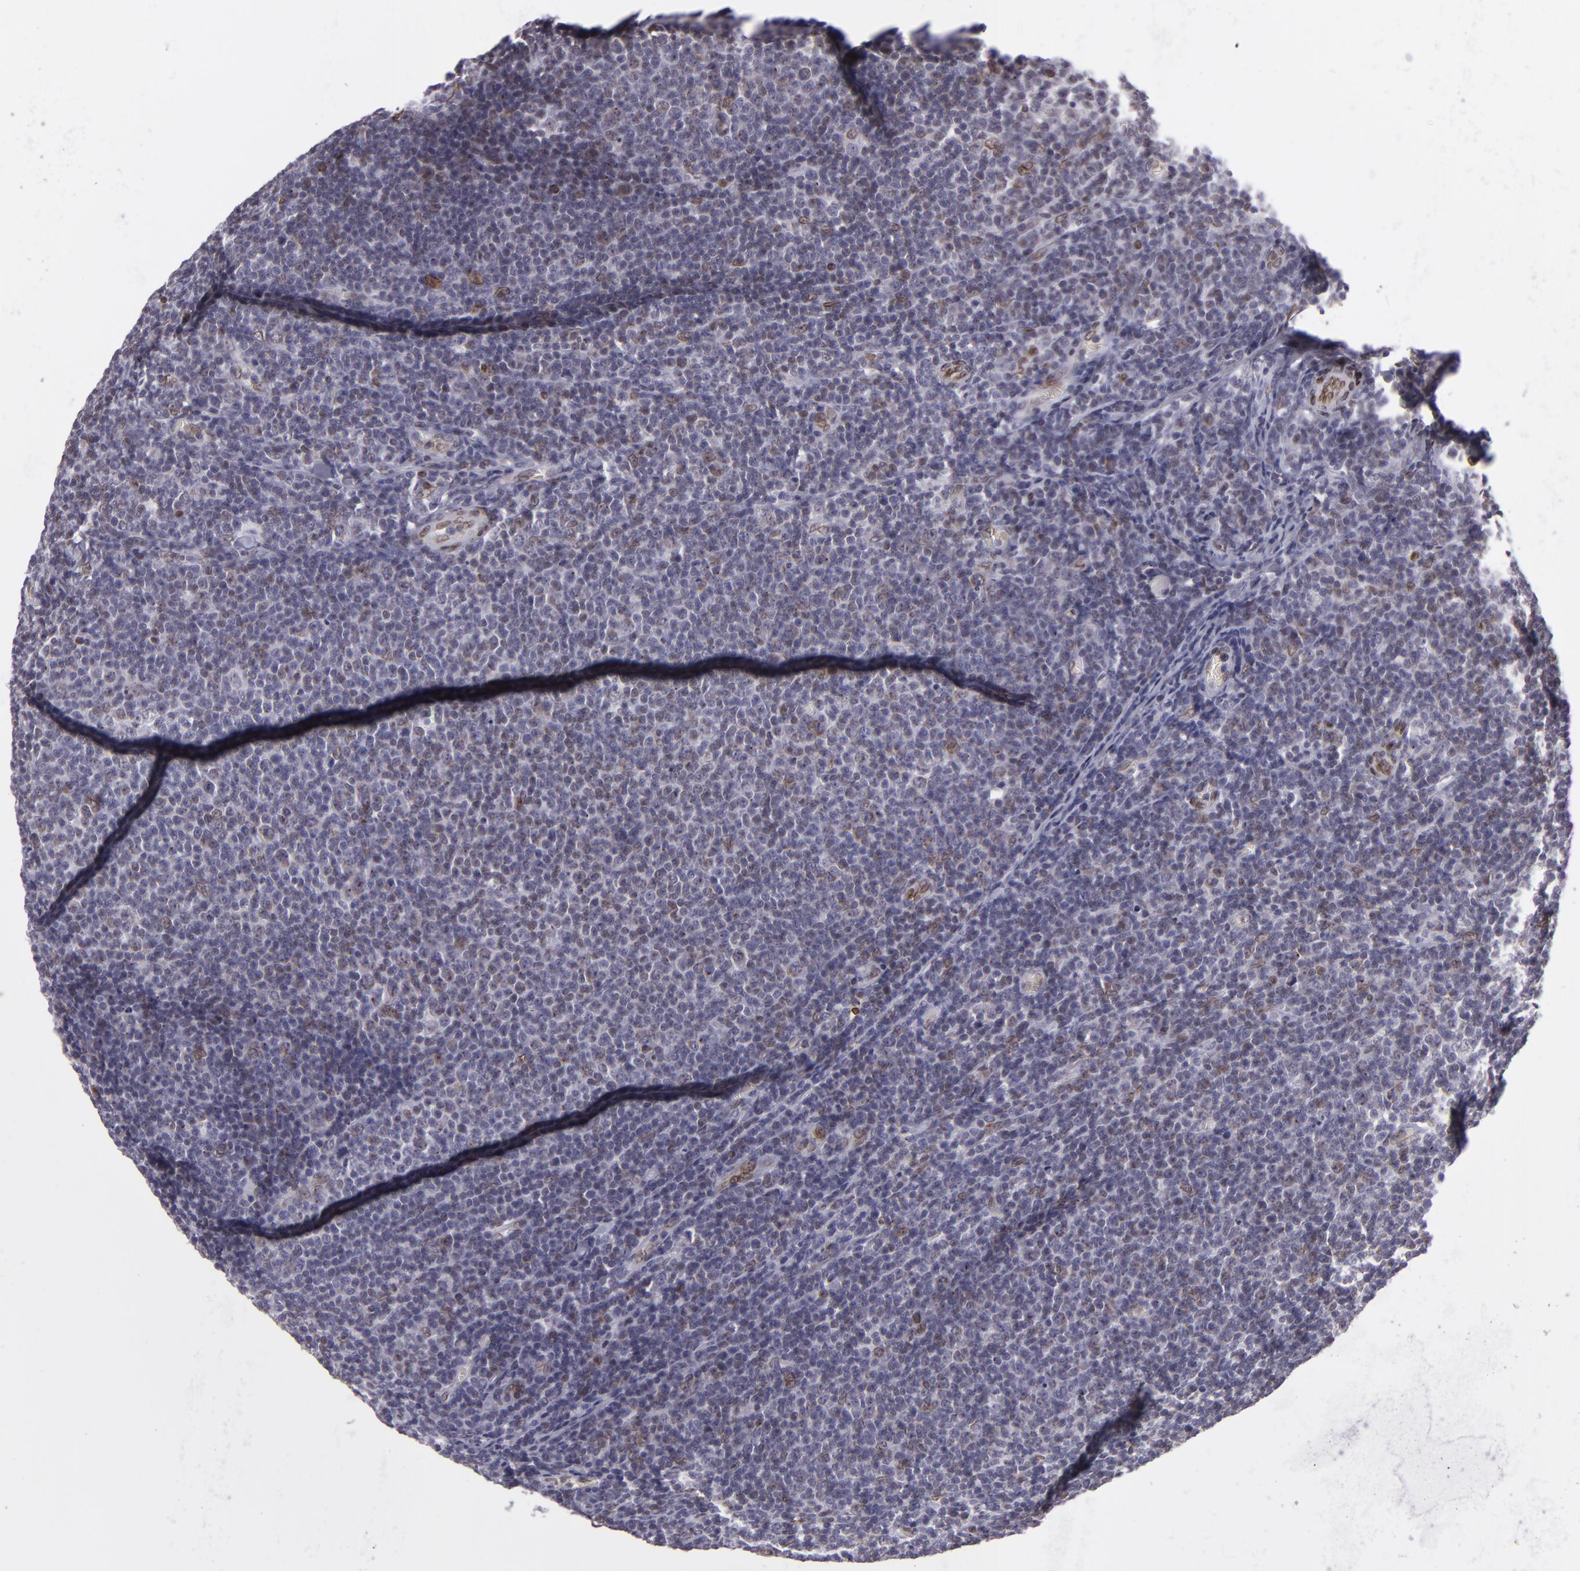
{"staining": {"intensity": "weak", "quantity": "<25%", "location": "nuclear"}, "tissue": "lymphoma", "cell_type": "Tumor cells", "image_type": "cancer", "snomed": [{"axis": "morphology", "description": "Malignant lymphoma, non-Hodgkin's type, Low grade"}, {"axis": "topography", "description": "Lymph node"}], "caption": "Tumor cells are negative for protein expression in human low-grade malignant lymphoma, non-Hodgkin's type. (DAB immunohistochemistry (IHC) with hematoxylin counter stain).", "gene": "EMD", "patient": {"sex": "male", "age": 74}}